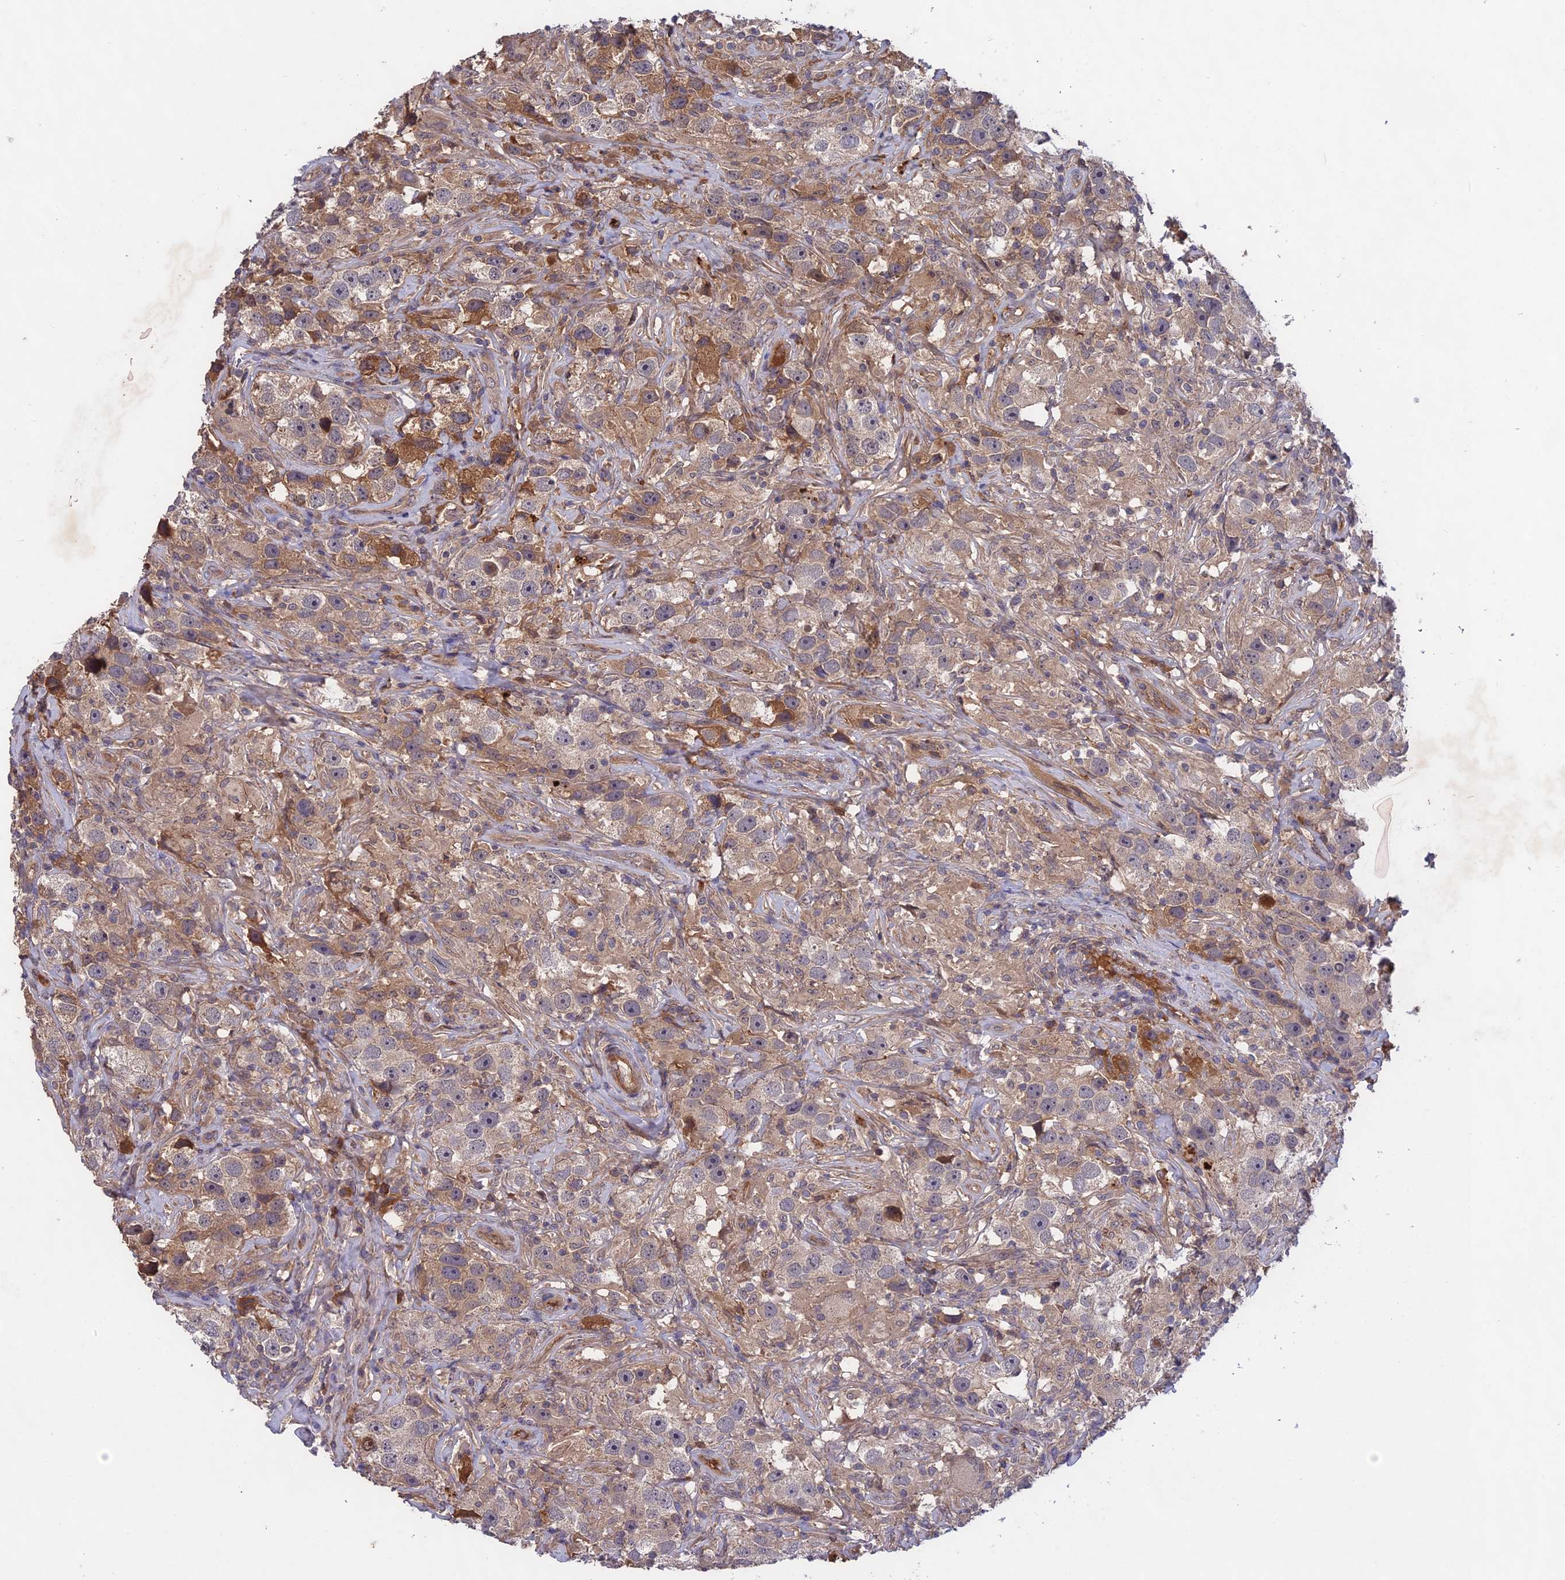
{"staining": {"intensity": "moderate", "quantity": "25%-75%", "location": "cytoplasmic/membranous"}, "tissue": "testis cancer", "cell_type": "Tumor cells", "image_type": "cancer", "snomed": [{"axis": "morphology", "description": "Seminoma, NOS"}, {"axis": "topography", "description": "Testis"}], "caption": "Testis seminoma tissue displays moderate cytoplasmic/membranous positivity in about 25%-75% of tumor cells", "gene": "ADO", "patient": {"sex": "male", "age": 49}}